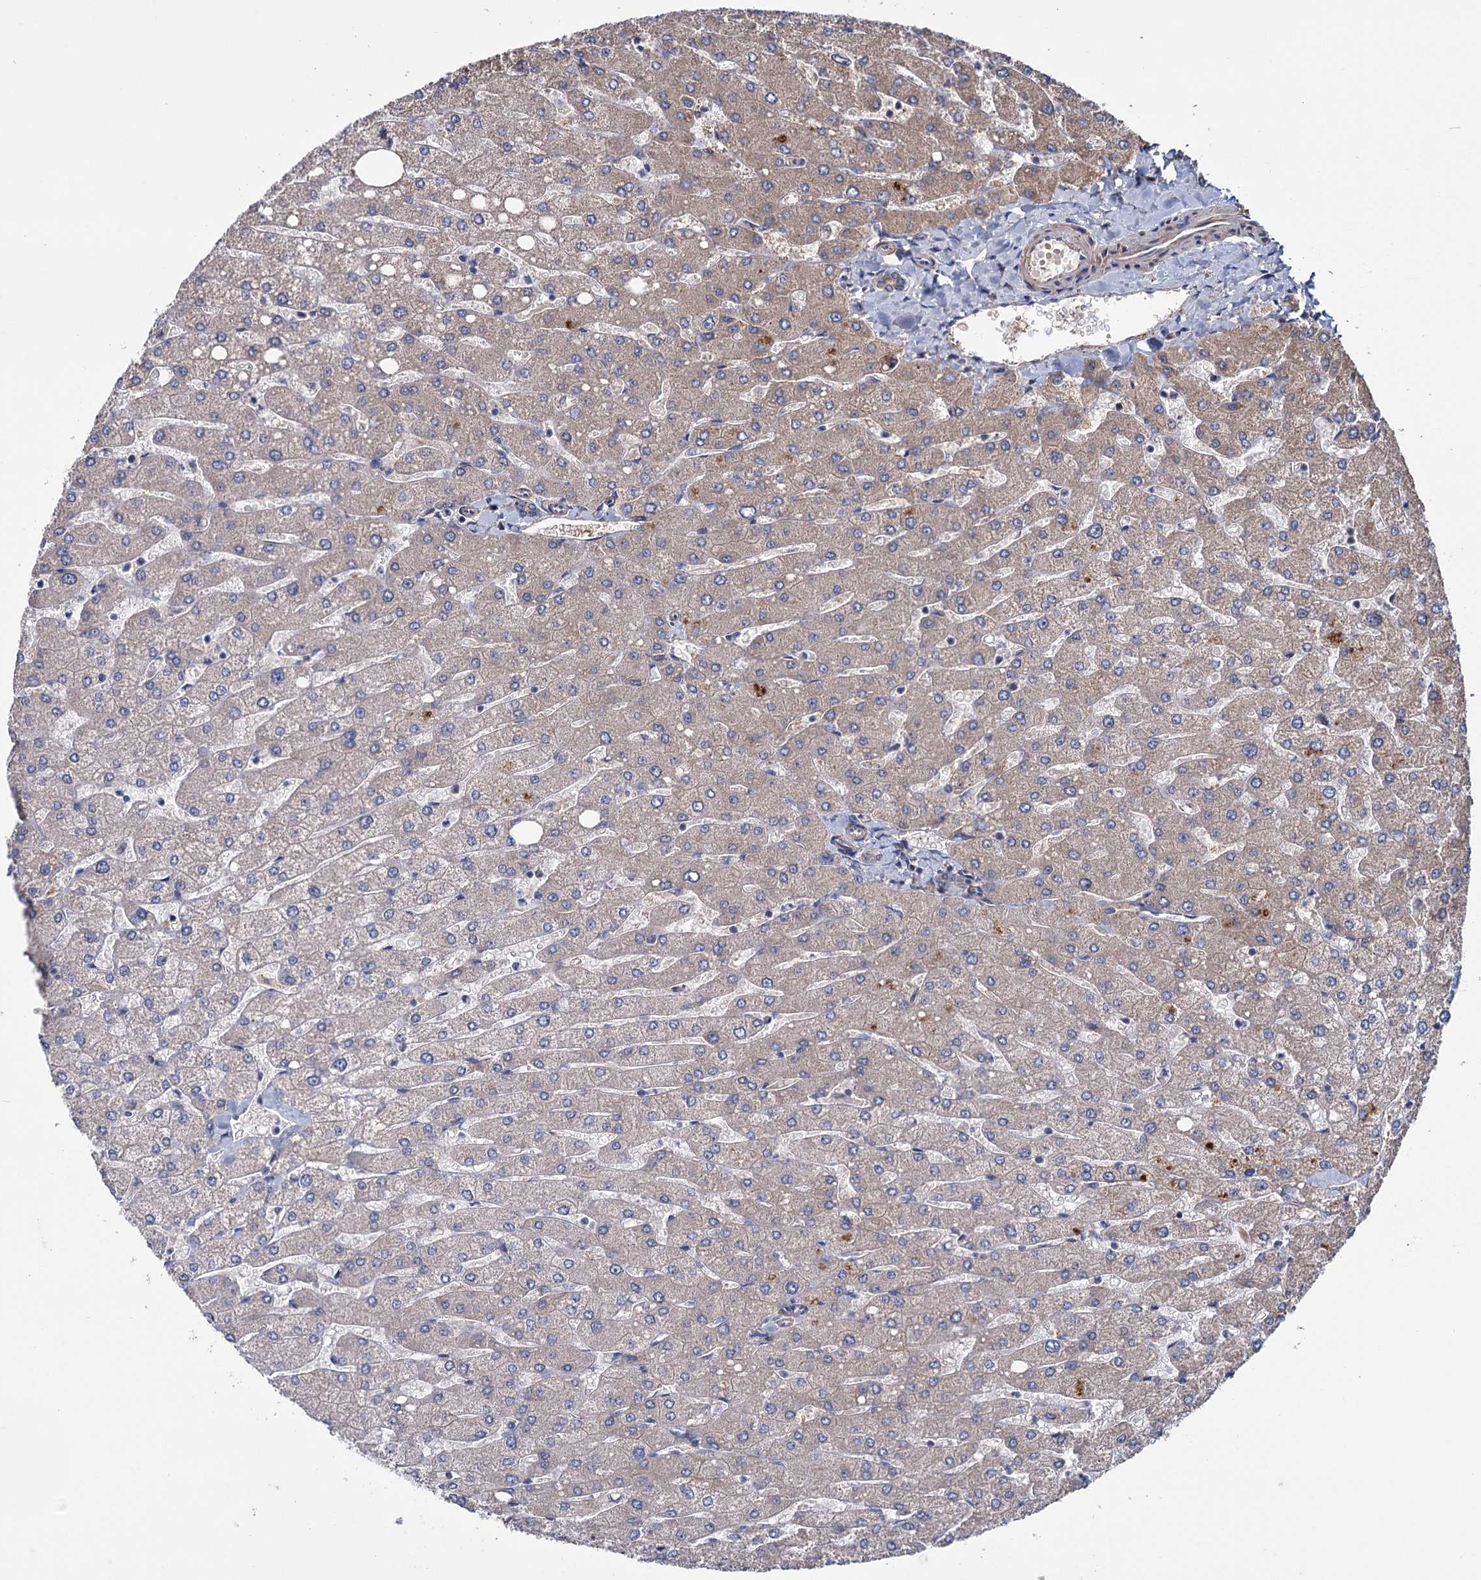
{"staining": {"intensity": "negative", "quantity": "none", "location": "none"}, "tissue": "liver", "cell_type": "Cholangiocytes", "image_type": "normal", "snomed": [{"axis": "morphology", "description": "Normal tissue, NOS"}, {"axis": "topography", "description": "Liver"}], "caption": "An immunohistochemistry (IHC) histopathology image of normal liver is shown. There is no staining in cholangiocytes of liver. (DAB IHC, high magnification).", "gene": "MTRR", "patient": {"sex": "male", "age": 55}}